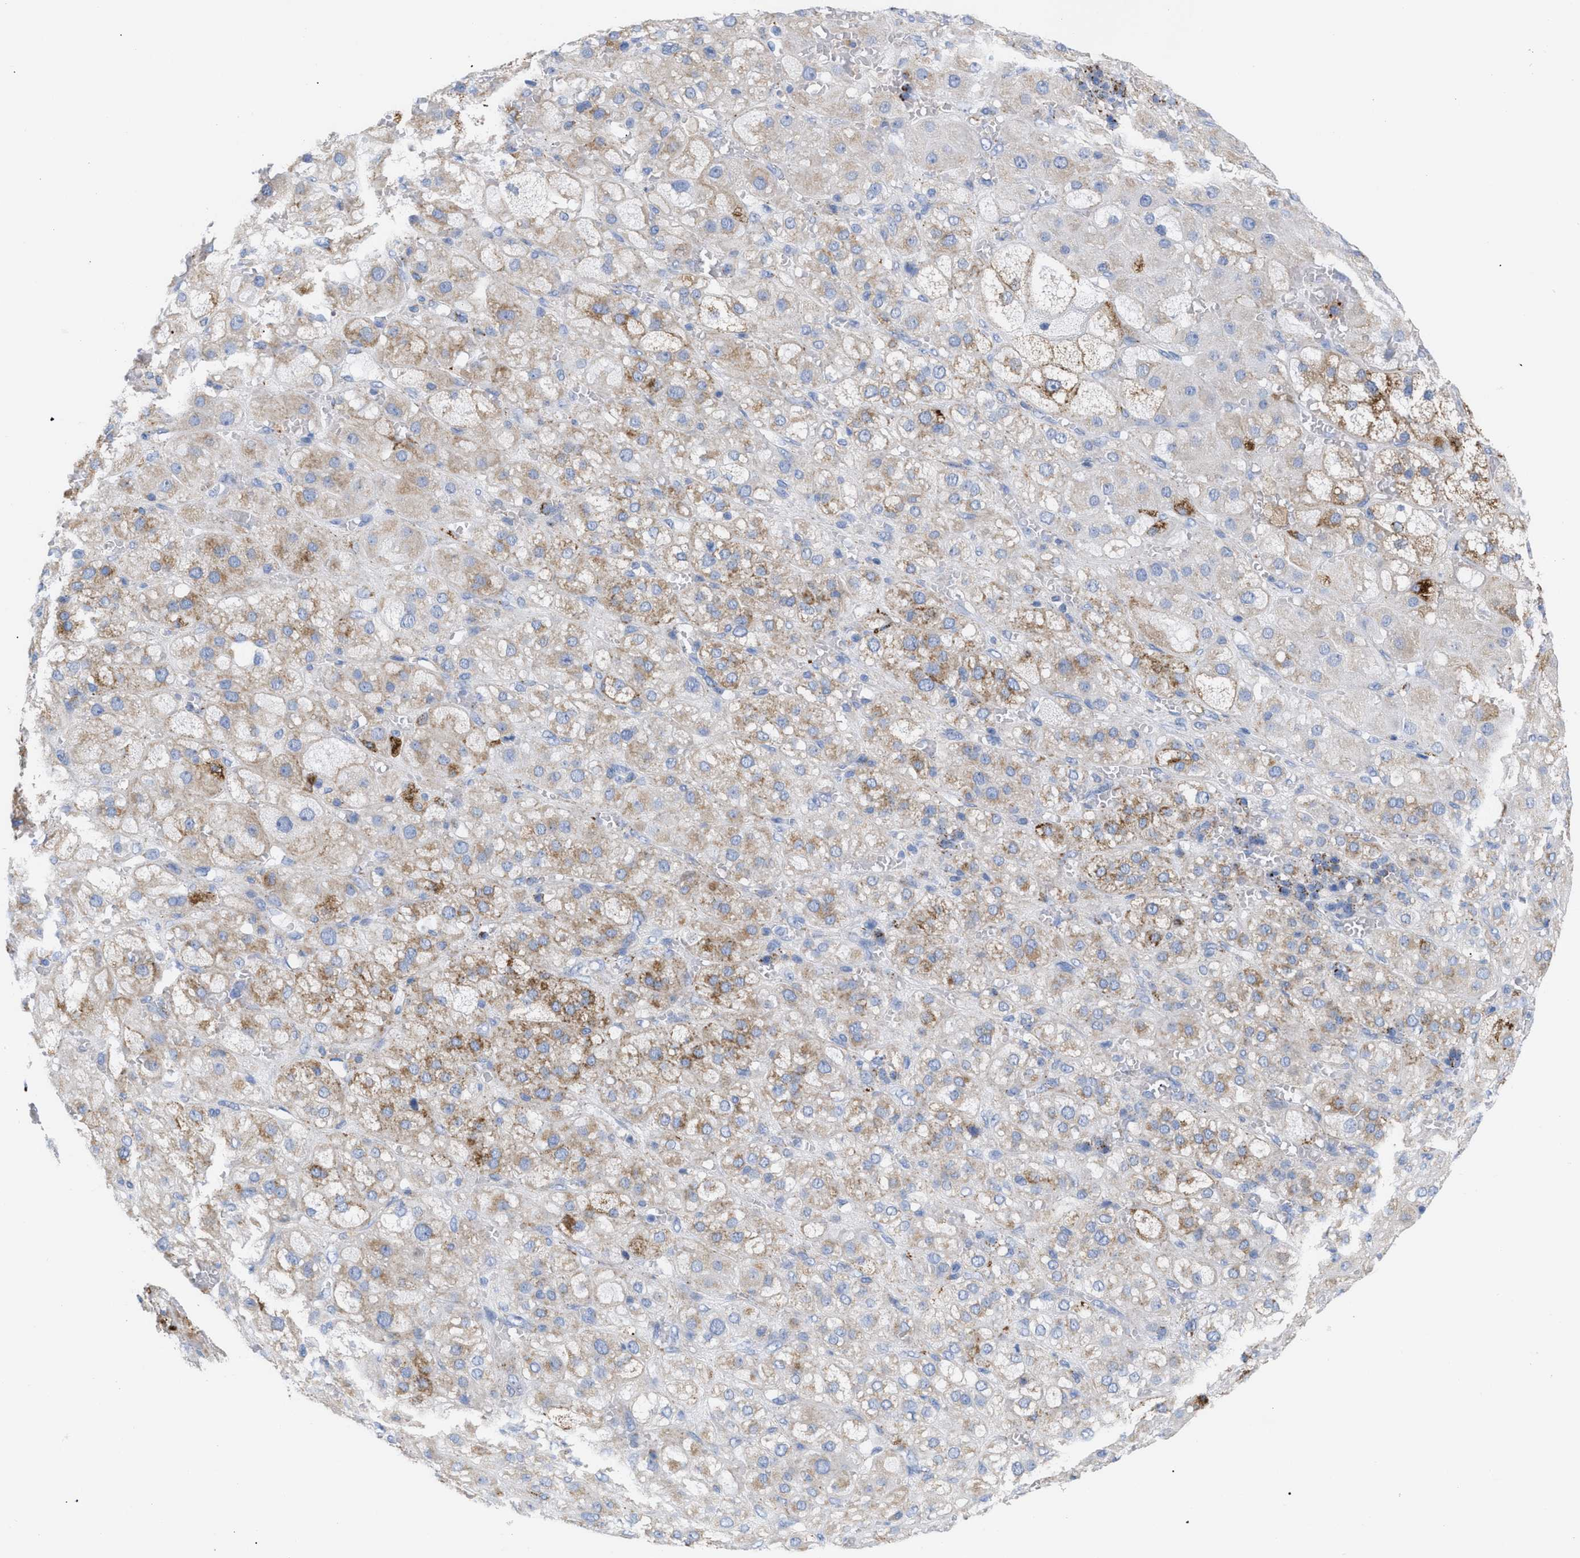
{"staining": {"intensity": "strong", "quantity": "25%-75%", "location": "cytoplasmic/membranous"}, "tissue": "adrenal gland", "cell_type": "Glandular cells", "image_type": "normal", "snomed": [{"axis": "morphology", "description": "Normal tissue, NOS"}, {"axis": "topography", "description": "Adrenal gland"}], "caption": "Immunohistochemistry (IHC) of unremarkable human adrenal gland exhibits high levels of strong cytoplasmic/membranous expression in approximately 25%-75% of glandular cells.", "gene": "DRAM2", "patient": {"sex": "female", "age": 47}}